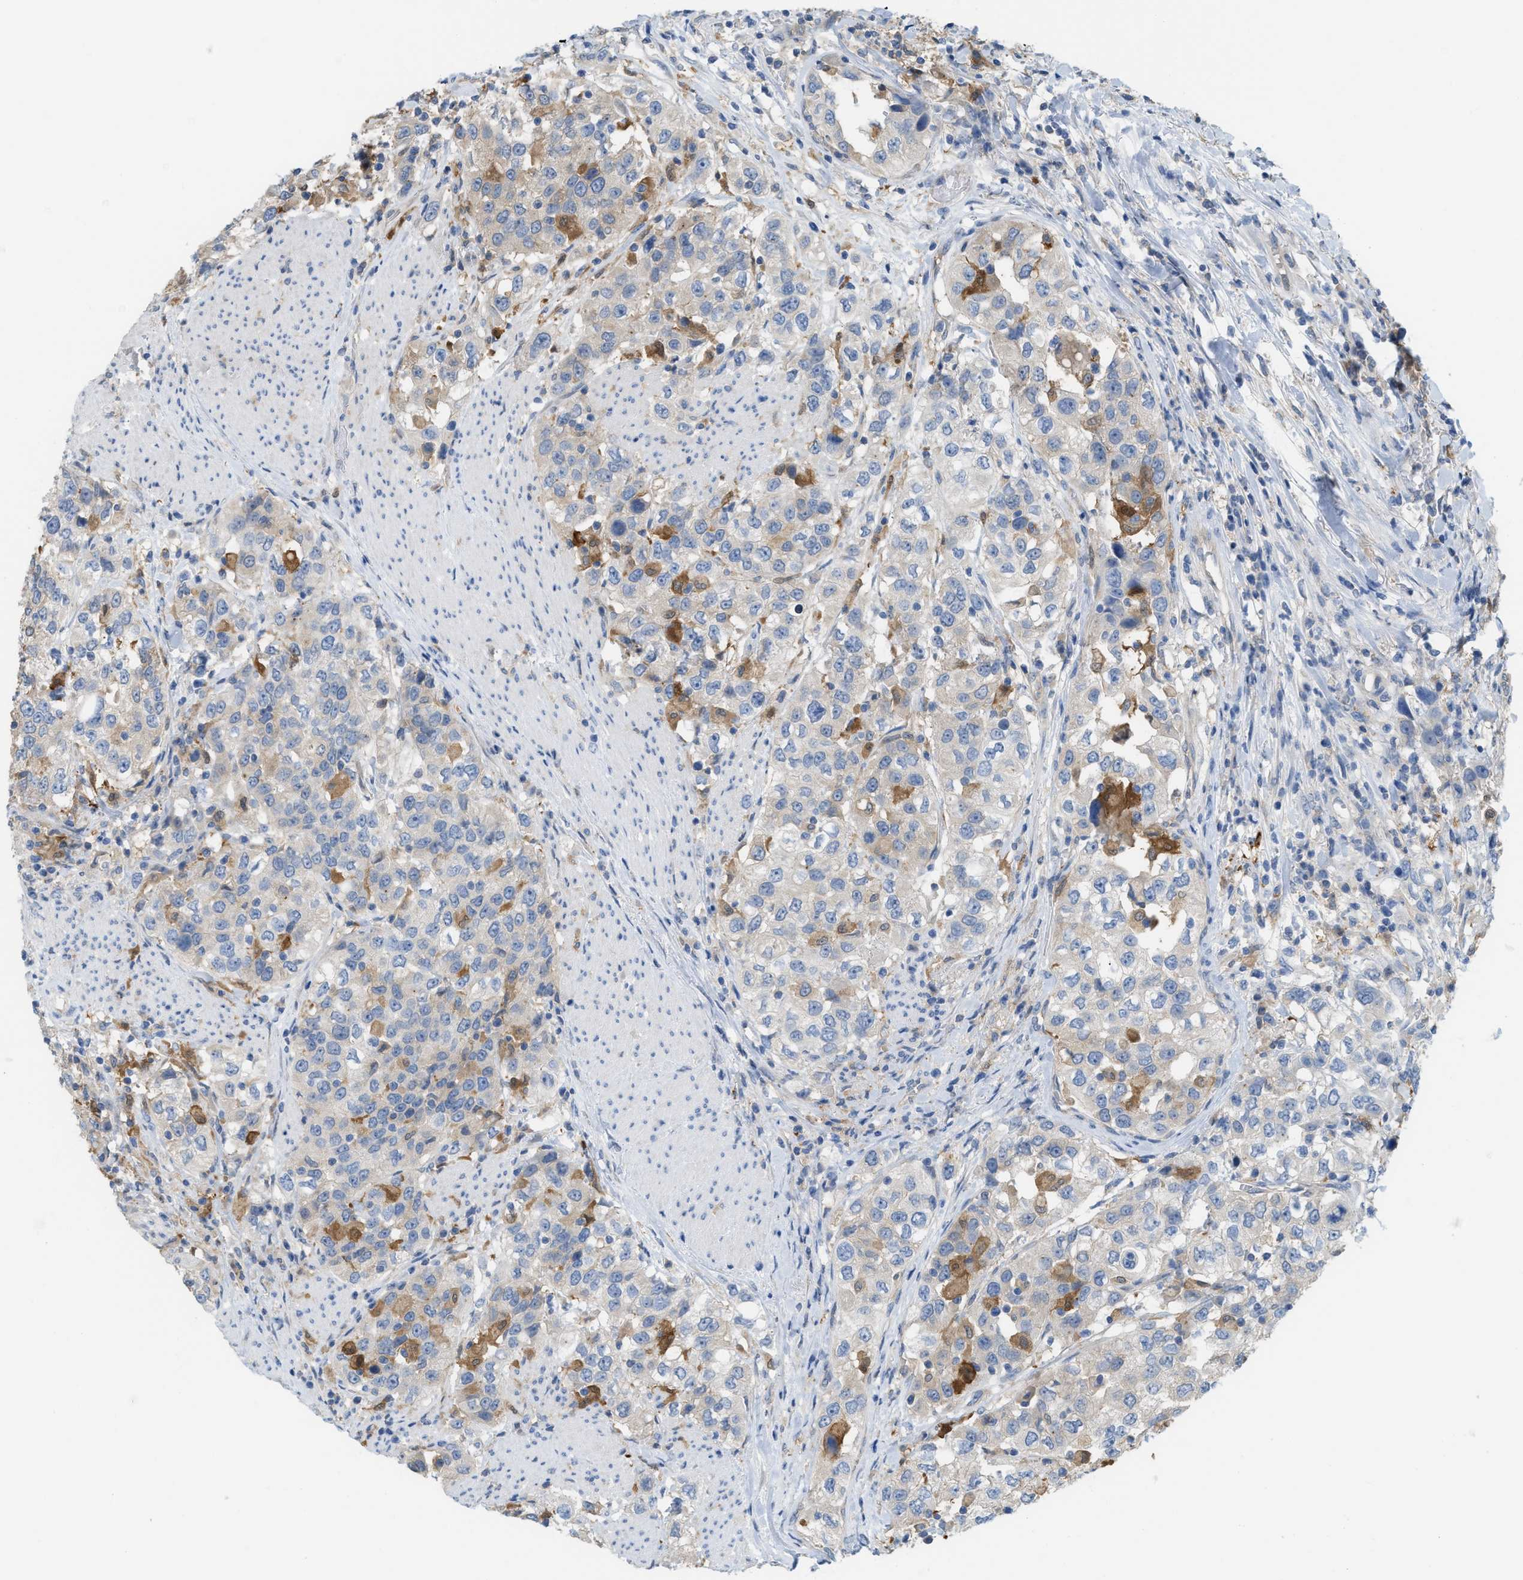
{"staining": {"intensity": "weak", "quantity": "25%-75%", "location": "cytoplasmic/membranous"}, "tissue": "urothelial cancer", "cell_type": "Tumor cells", "image_type": "cancer", "snomed": [{"axis": "morphology", "description": "Urothelial carcinoma, High grade"}, {"axis": "topography", "description": "Urinary bladder"}], "caption": "Urothelial carcinoma (high-grade) was stained to show a protein in brown. There is low levels of weak cytoplasmic/membranous positivity in about 25%-75% of tumor cells.", "gene": "CSTB", "patient": {"sex": "female", "age": 80}}